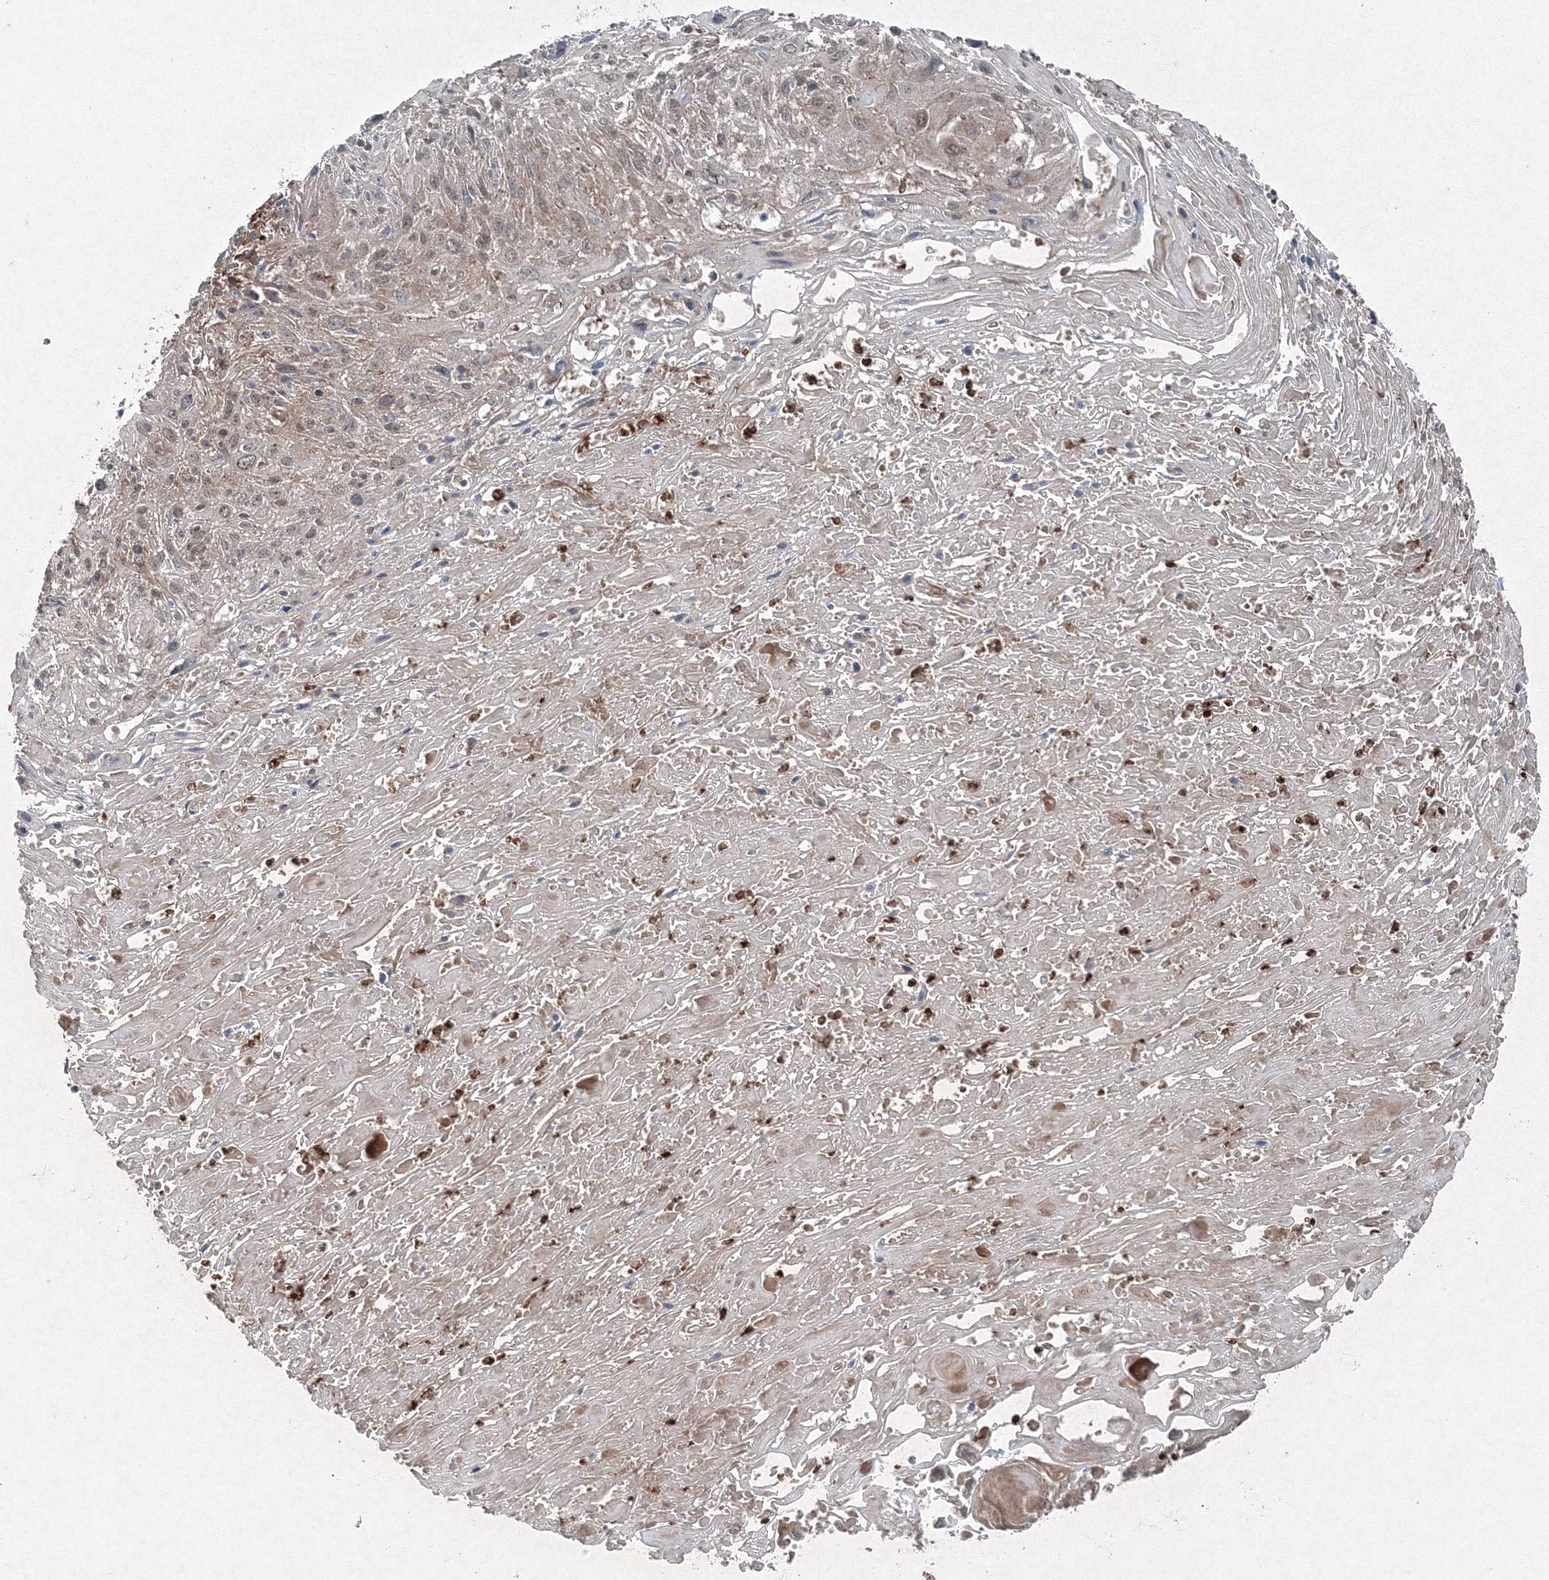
{"staining": {"intensity": "weak", "quantity": ">75%", "location": "cytoplasmic/membranous"}, "tissue": "cervical cancer", "cell_type": "Tumor cells", "image_type": "cancer", "snomed": [{"axis": "morphology", "description": "Squamous cell carcinoma, NOS"}, {"axis": "topography", "description": "Cervix"}], "caption": "Approximately >75% of tumor cells in human squamous cell carcinoma (cervical) show weak cytoplasmic/membranous protein staining as visualized by brown immunohistochemical staining.", "gene": "COPS7B", "patient": {"sex": "female", "age": 51}}